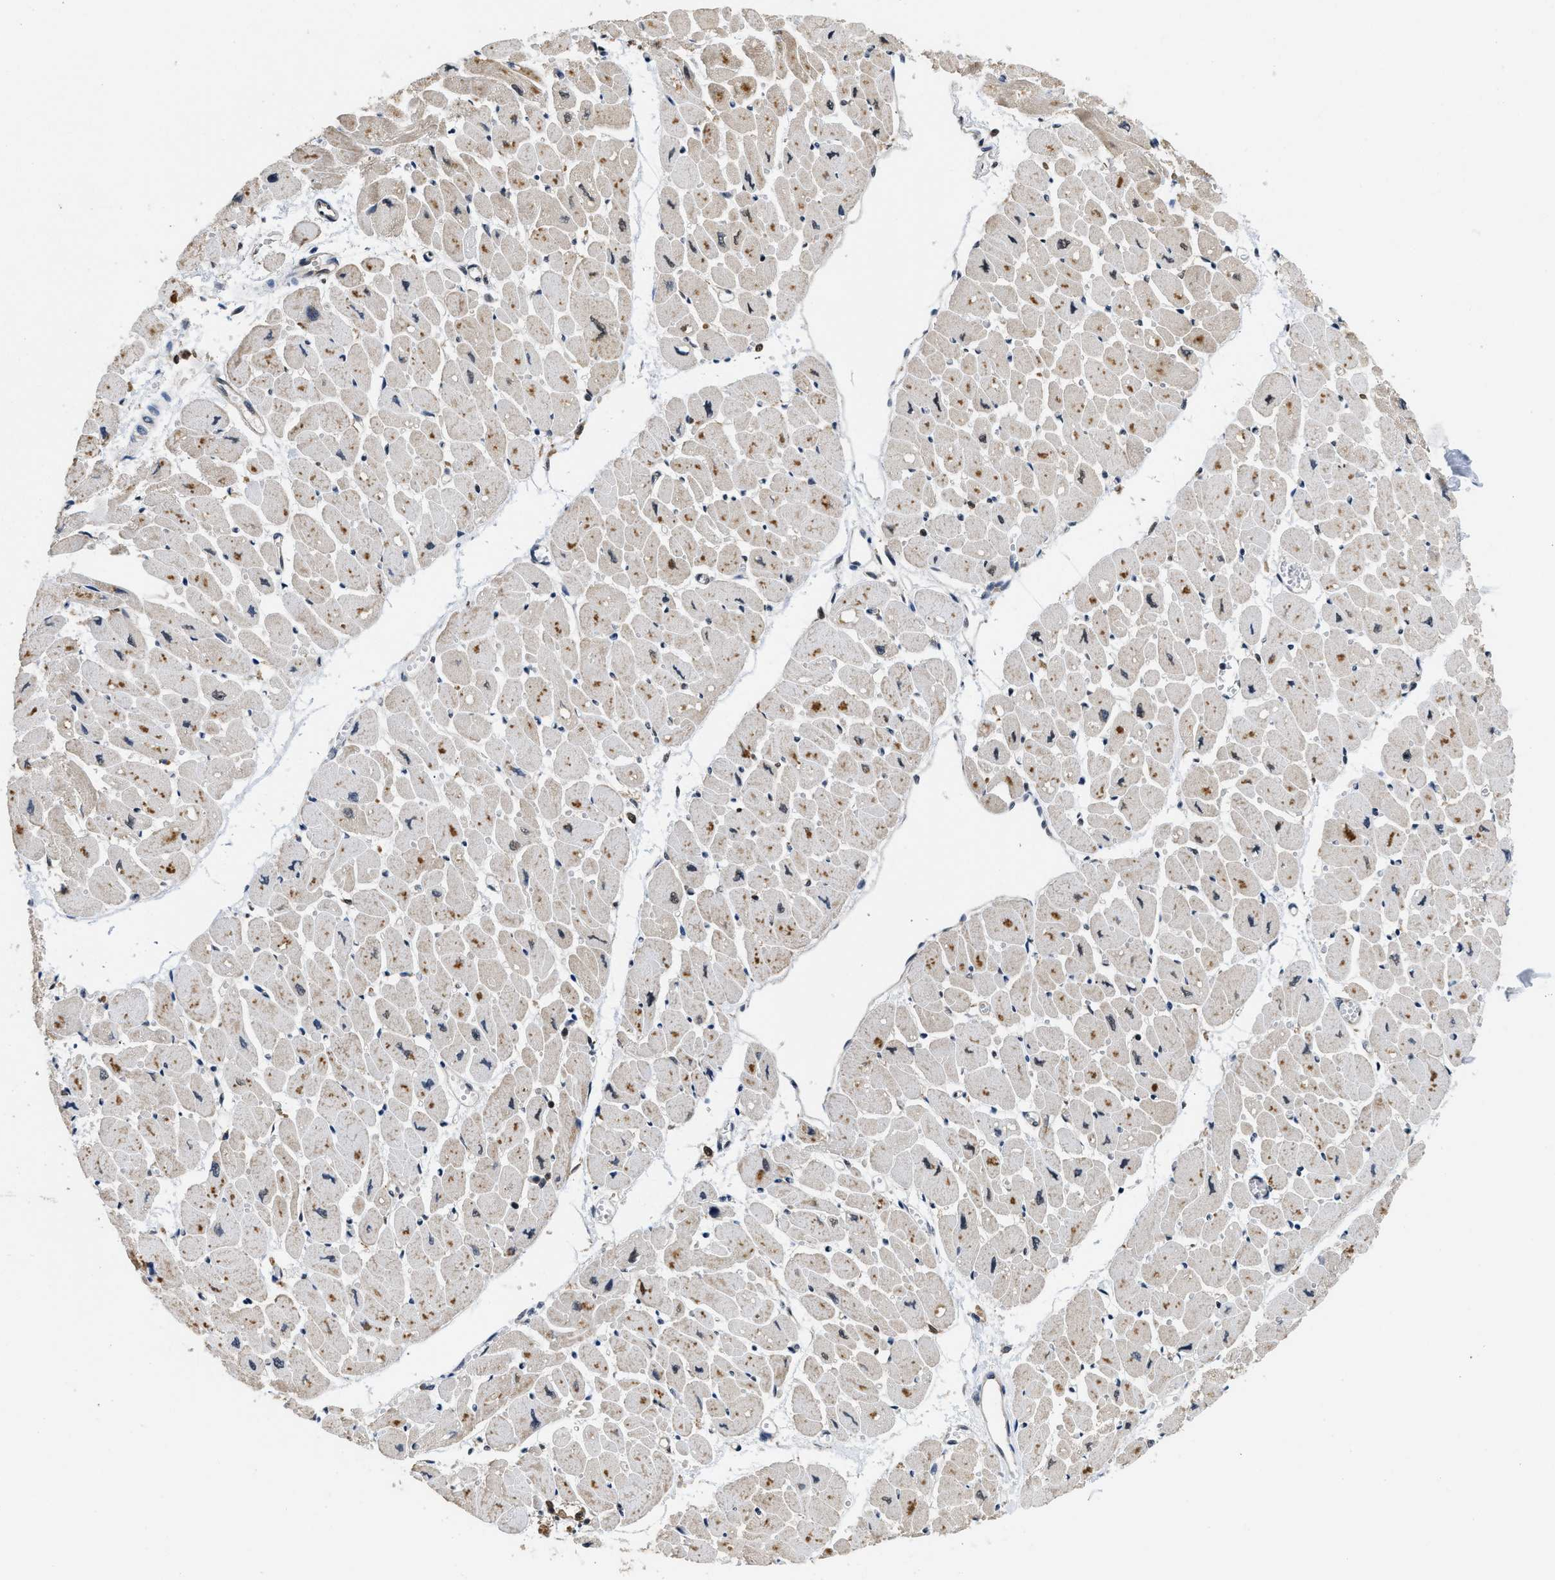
{"staining": {"intensity": "moderate", "quantity": "<25%", "location": "cytoplasmic/membranous,nuclear"}, "tissue": "heart muscle", "cell_type": "Cardiomyocytes", "image_type": "normal", "snomed": [{"axis": "morphology", "description": "Normal tissue, NOS"}, {"axis": "topography", "description": "Heart"}], "caption": "Immunohistochemical staining of benign heart muscle demonstrates low levels of moderate cytoplasmic/membranous,nuclear positivity in approximately <25% of cardiomyocytes.", "gene": "ATF7IP", "patient": {"sex": "female", "age": 54}}